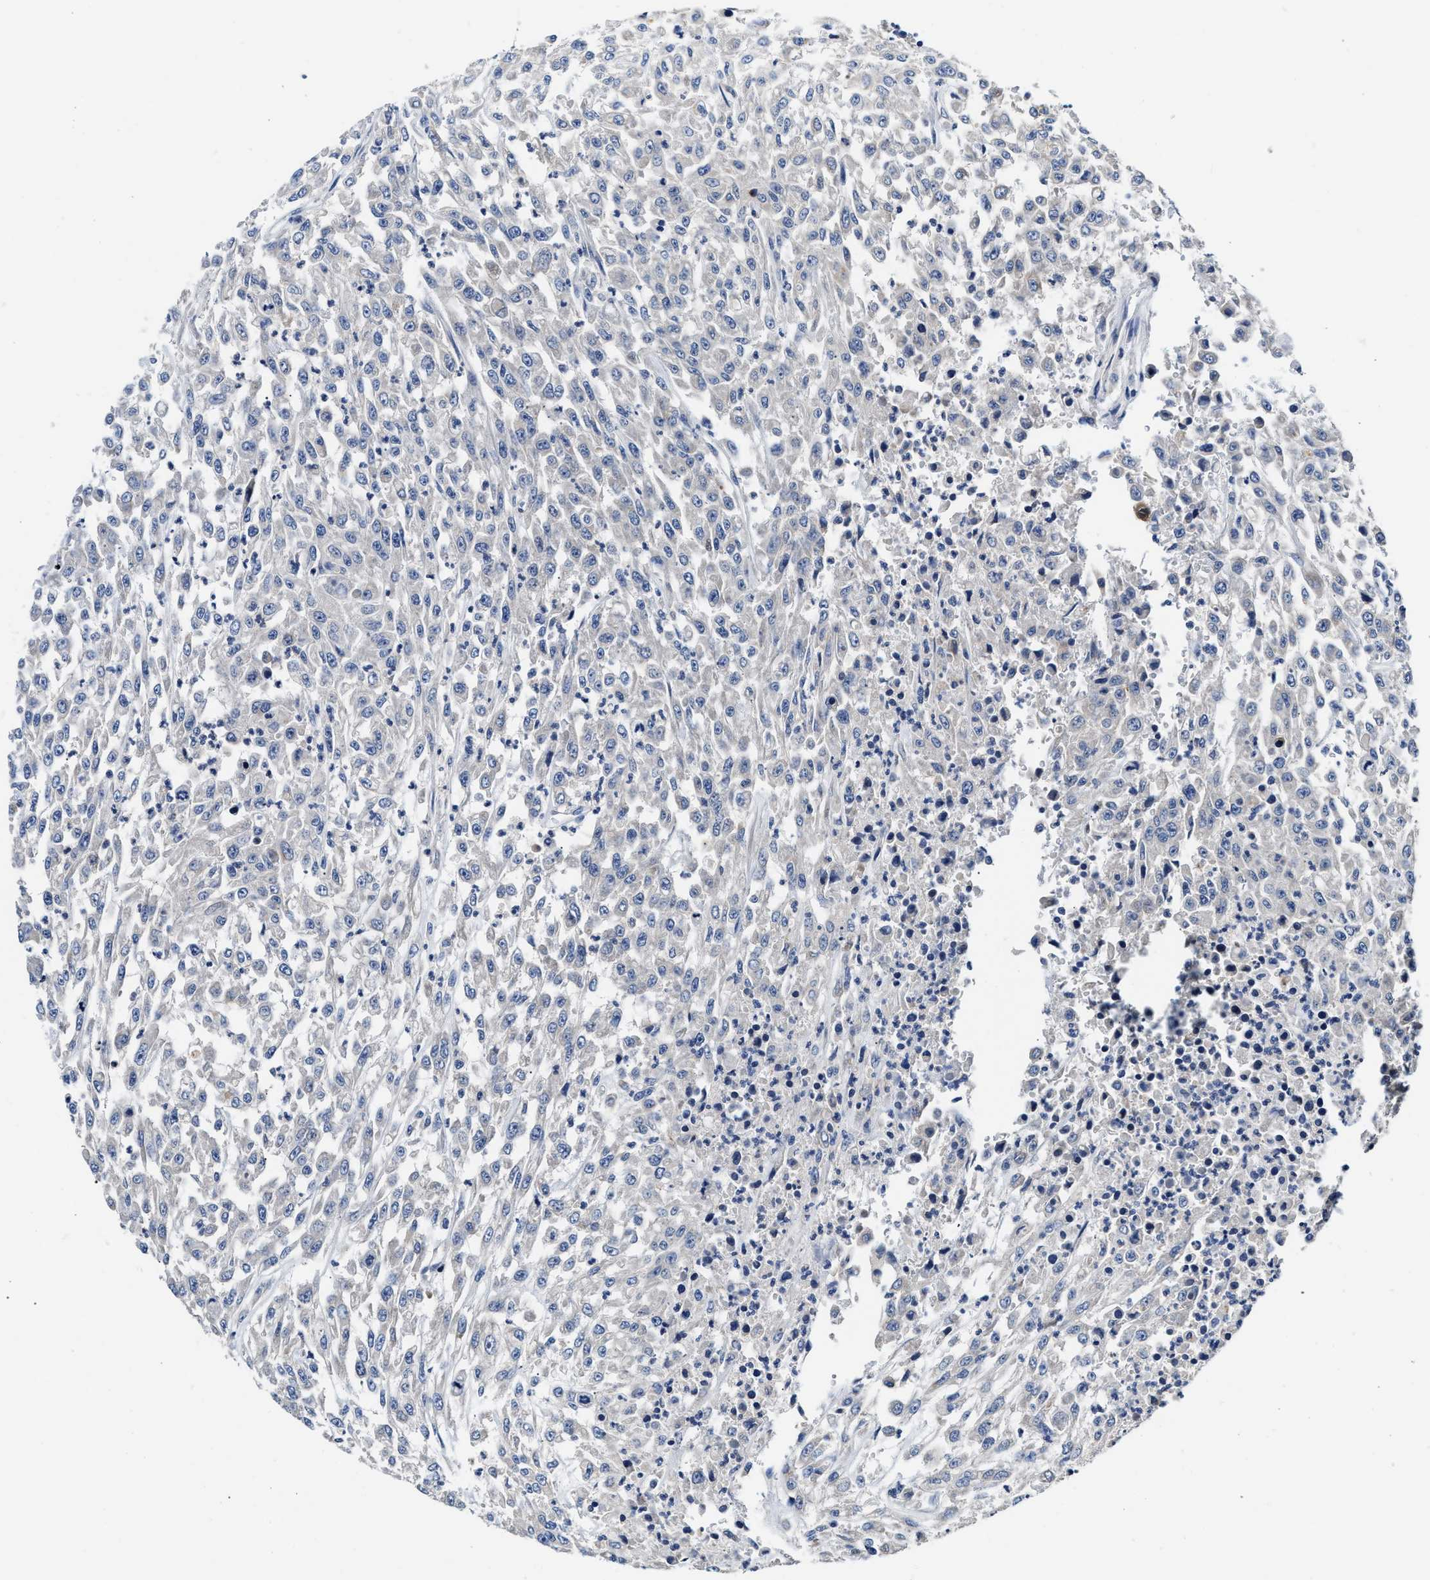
{"staining": {"intensity": "negative", "quantity": "none", "location": "none"}, "tissue": "urothelial cancer", "cell_type": "Tumor cells", "image_type": "cancer", "snomed": [{"axis": "morphology", "description": "Urothelial carcinoma, High grade"}, {"axis": "topography", "description": "Urinary bladder"}], "caption": "Histopathology image shows no significant protein positivity in tumor cells of urothelial carcinoma (high-grade).", "gene": "FAM185A", "patient": {"sex": "male", "age": 46}}